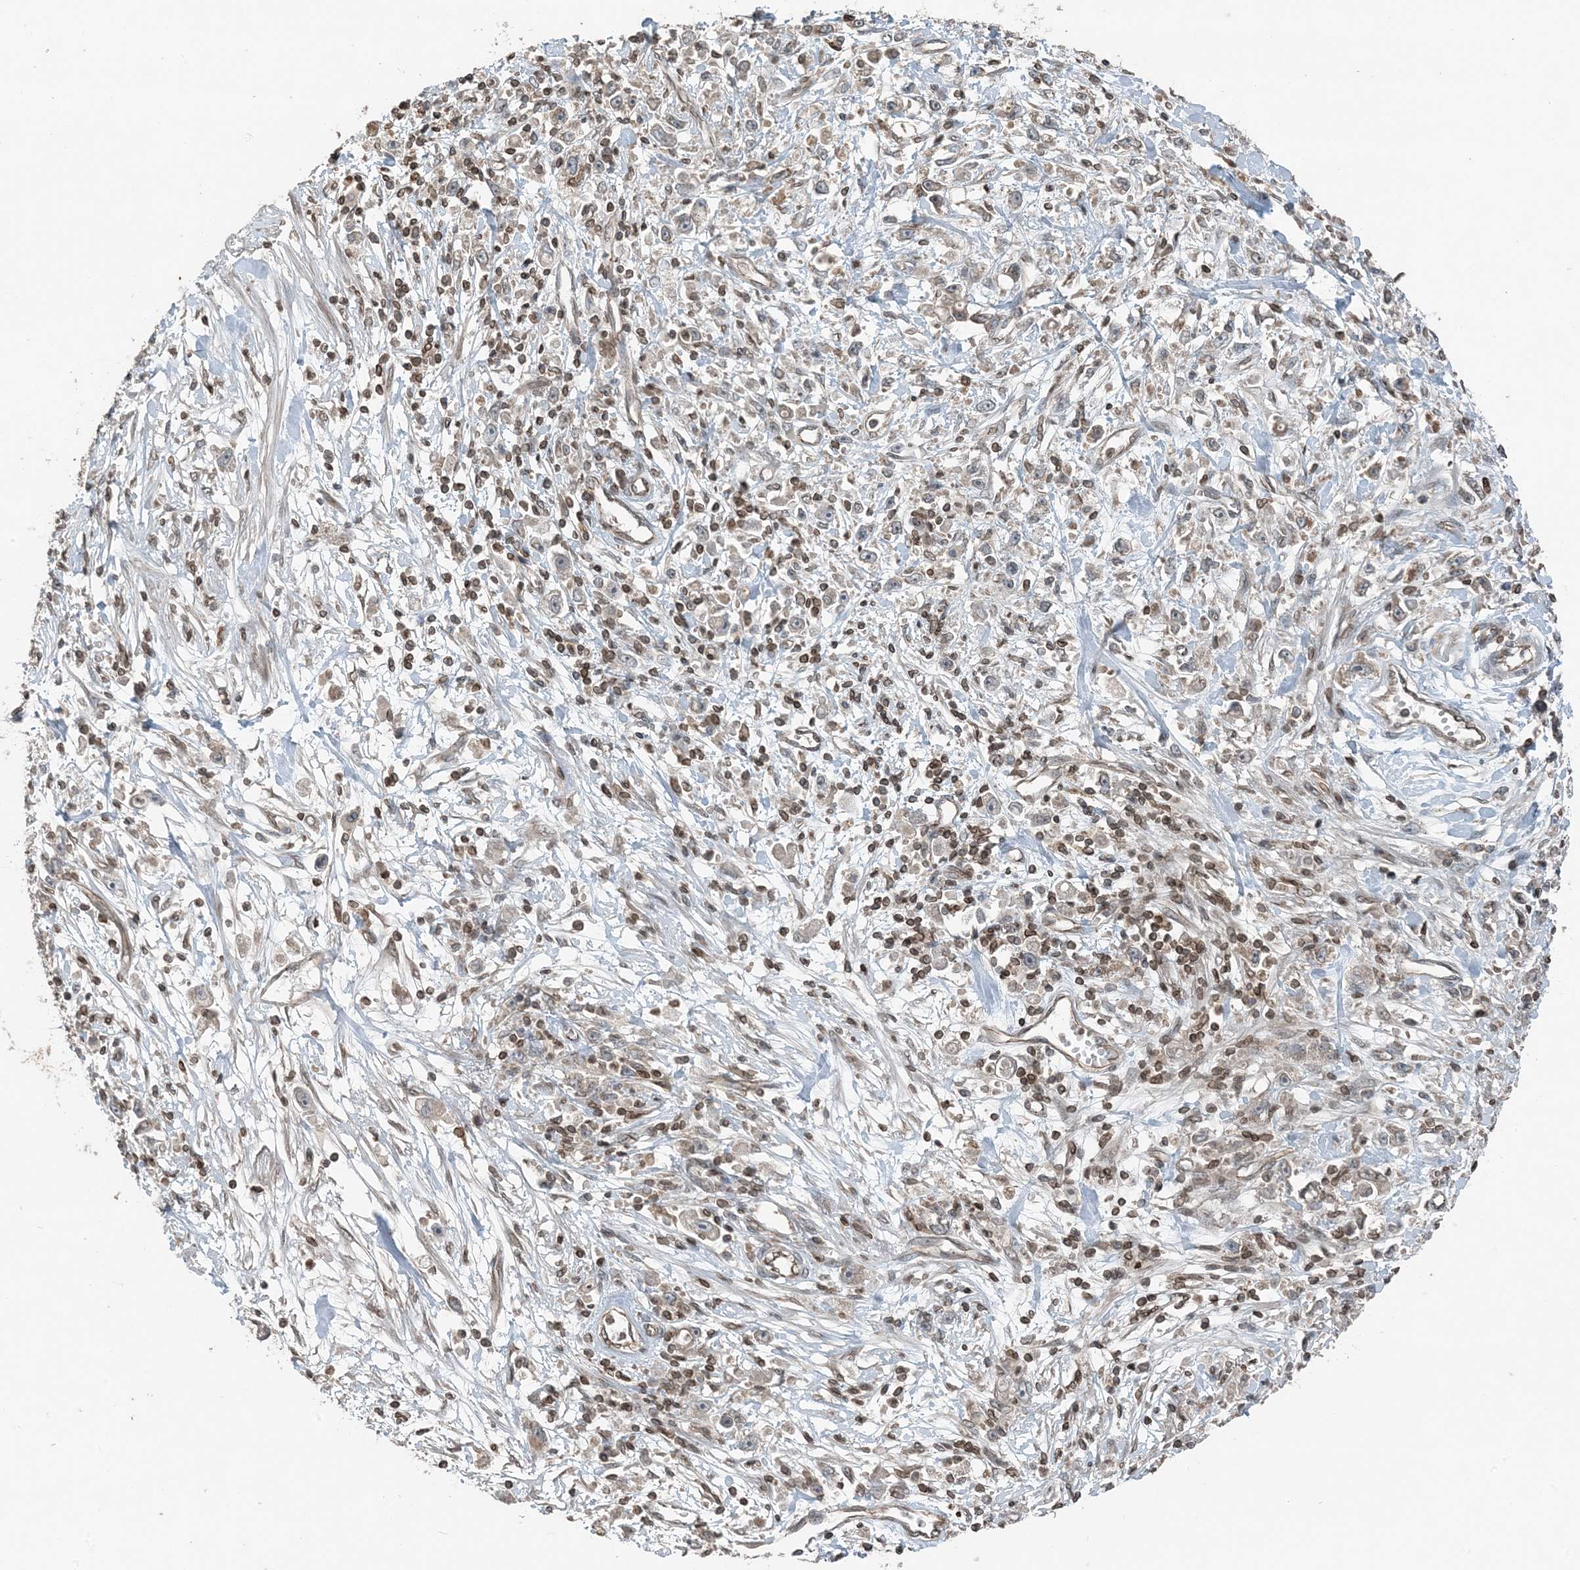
{"staining": {"intensity": "weak", "quantity": ">75%", "location": "cytoplasmic/membranous,nuclear"}, "tissue": "stomach cancer", "cell_type": "Tumor cells", "image_type": "cancer", "snomed": [{"axis": "morphology", "description": "Adenocarcinoma, NOS"}, {"axis": "topography", "description": "Stomach"}], "caption": "Brown immunohistochemical staining in adenocarcinoma (stomach) displays weak cytoplasmic/membranous and nuclear staining in about >75% of tumor cells.", "gene": "ZFAND2B", "patient": {"sex": "female", "age": 59}}